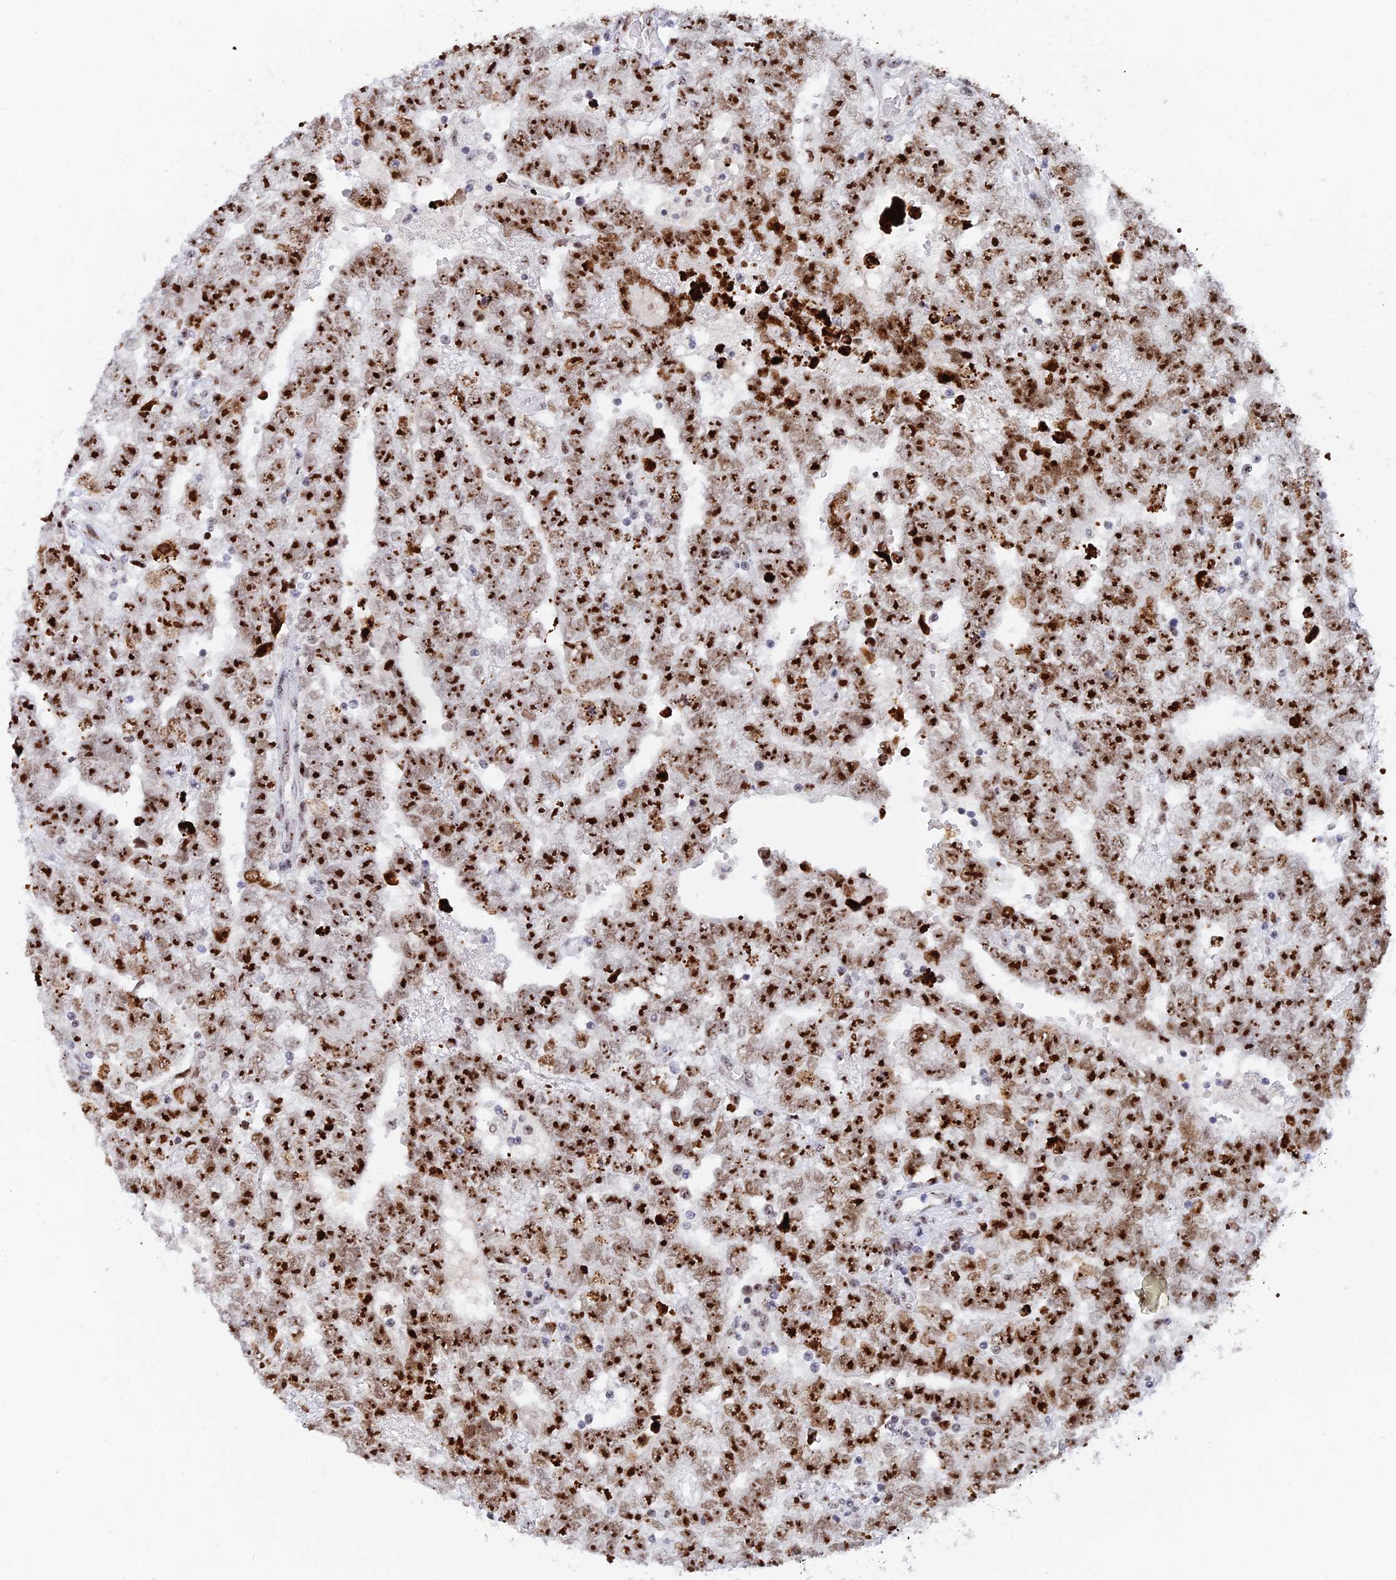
{"staining": {"intensity": "strong", "quantity": ">75%", "location": "nuclear"}, "tissue": "testis cancer", "cell_type": "Tumor cells", "image_type": "cancer", "snomed": [{"axis": "morphology", "description": "Carcinoma, Embryonal, NOS"}, {"axis": "topography", "description": "Testis"}], "caption": "Immunohistochemistry (IHC) (DAB (3,3'-diaminobenzidine)) staining of human testis embryonal carcinoma demonstrates strong nuclear protein staining in approximately >75% of tumor cells.", "gene": "RSL1D1", "patient": {"sex": "male", "age": 25}}